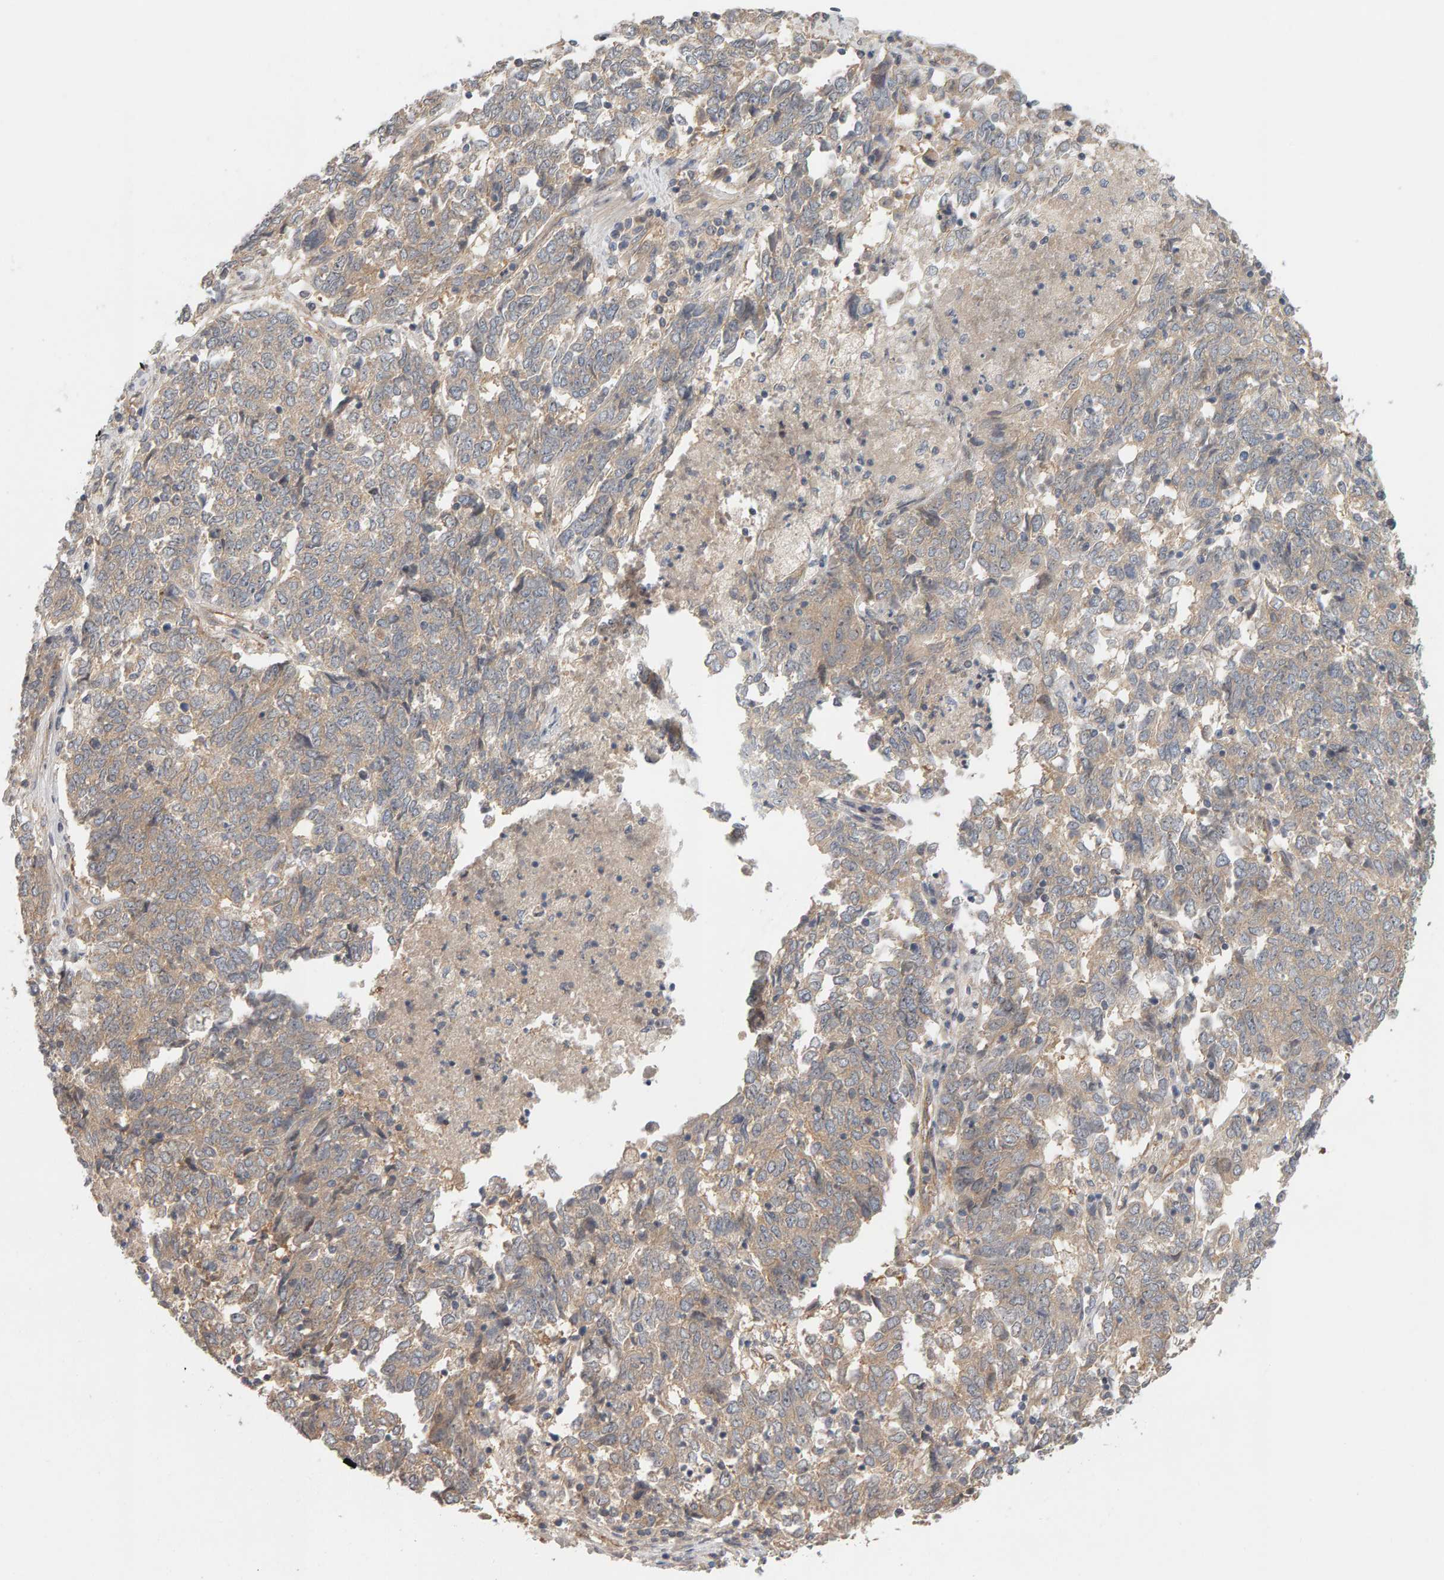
{"staining": {"intensity": "weak", "quantity": ">75%", "location": "cytoplasmic/membranous"}, "tissue": "endometrial cancer", "cell_type": "Tumor cells", "image_type": "cancer", "snomed": [{"axis": "morphology", "description": "Adenocarcinoma, NOS"}, {"axis": "topography", "description": "Endometrium"}], "caption": "An immunohistochemistry image of tumor tissue is shown. Protein staining in brown highlights weak cytoplasmic/membranous positivity in endometrial adenocarcinoma within tumor cells.", "gene": "PPP1R16A", "patient": {"sex": "female", "age": 80}}